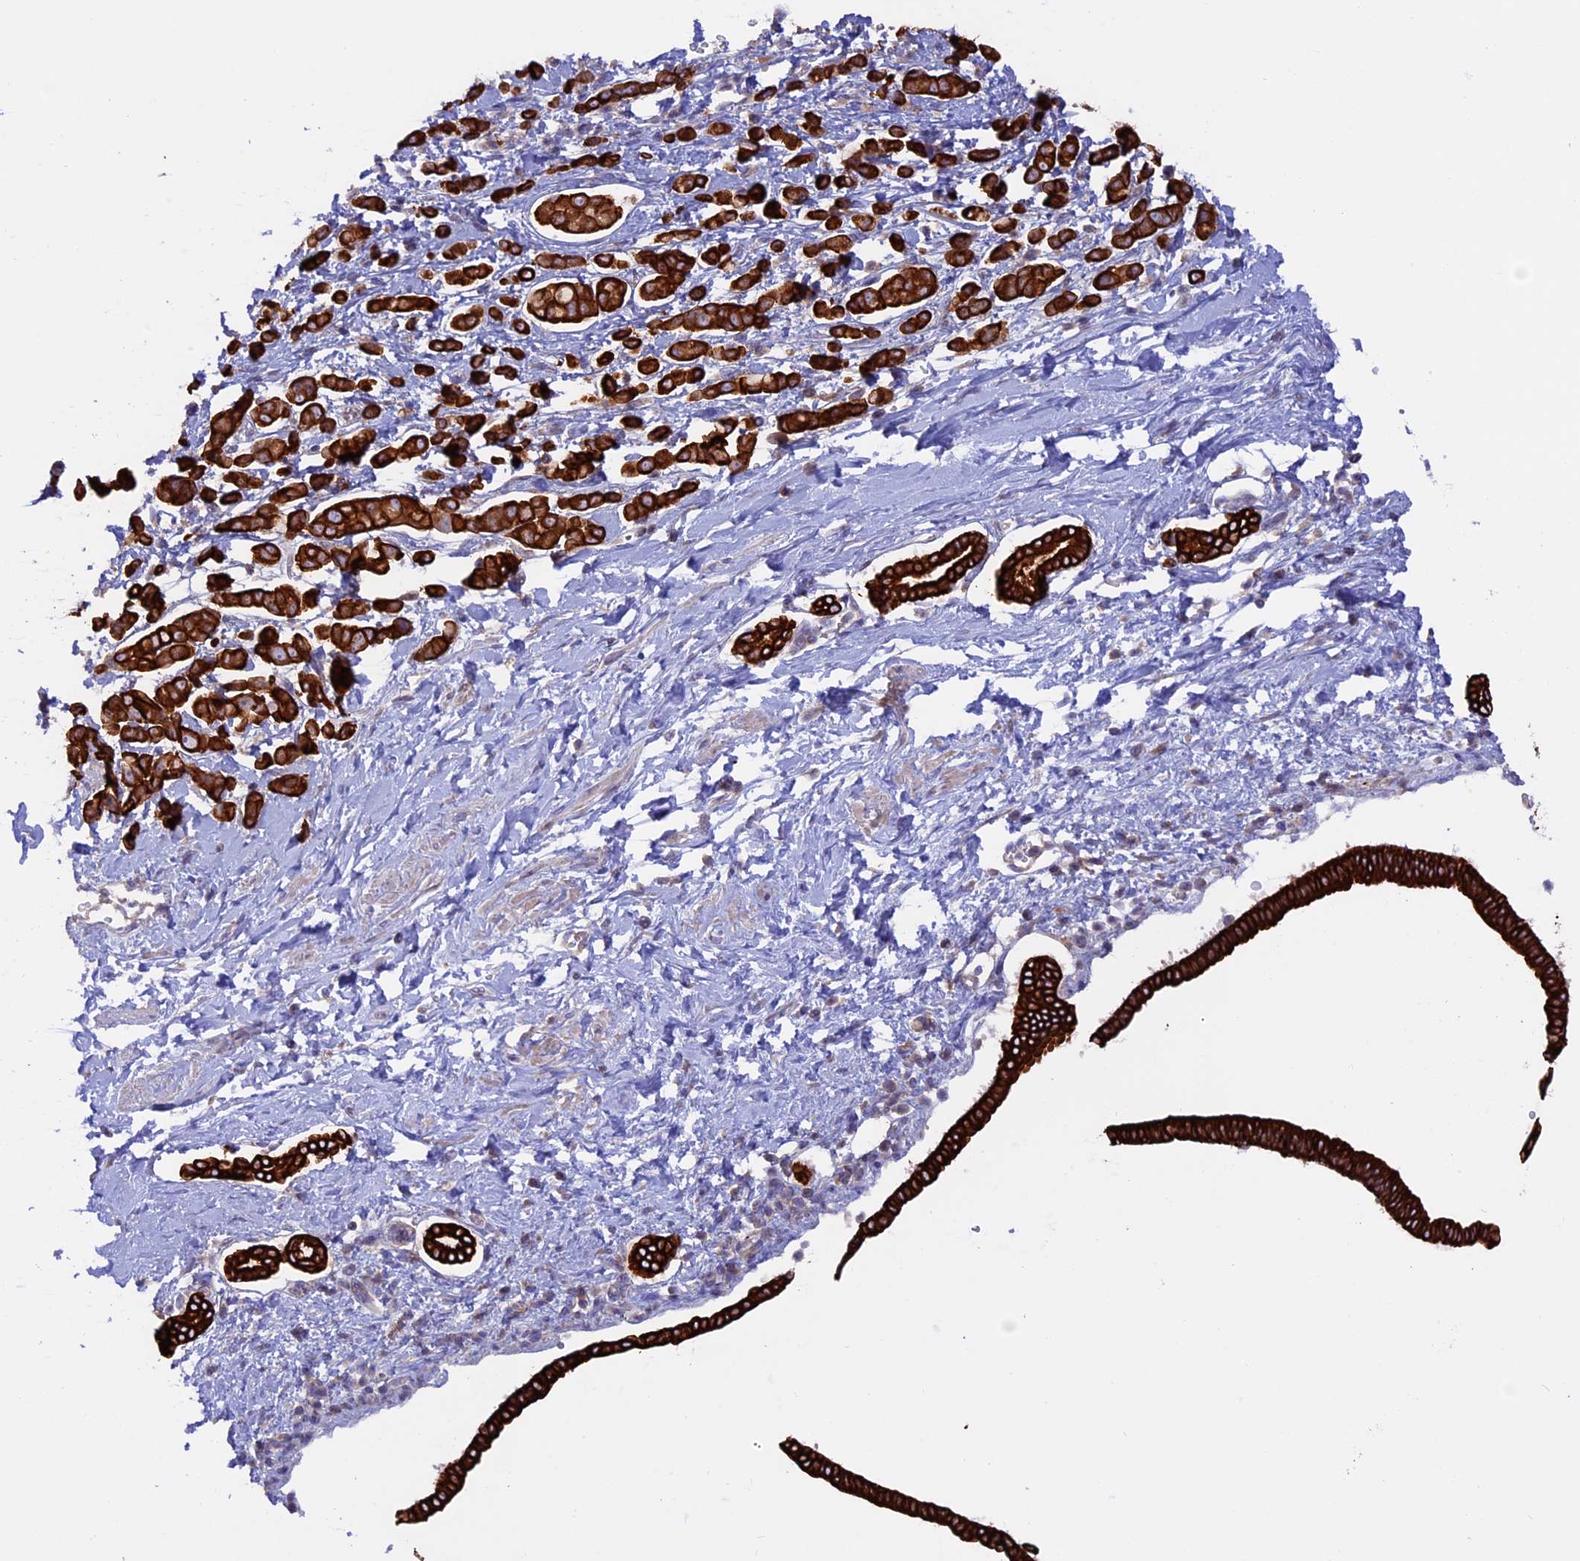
{"staining": {"intensity": "strong", "quantity": ">75%", "location": "cytoplasmic/membranous"}, "tissue": "pancreatic cancer", "cell_type": "Tumor cells", "image_type": "cancer", "snomed": [{"axis": "morphology", "description": "Normal tissue, NOS"}, {"axis": "morphology", "description": "Adenocarcinoma, NOS"}, {"axis": "topography", "description": "Pancreas"}], "caption": "High-magnification brightfield microscopy of pancreatic cancer (adenocarcinoma) stained with DAB (3,3'-diaminobenzidine) (brown) and counterstained with hematoxylin (blue). tumor cells exhibit strong cytoplasmic/membranous staining is identified in approximately>75% of cells.", "gene": "PTPN9", "patient": {"sex": "female", "age": 64}}